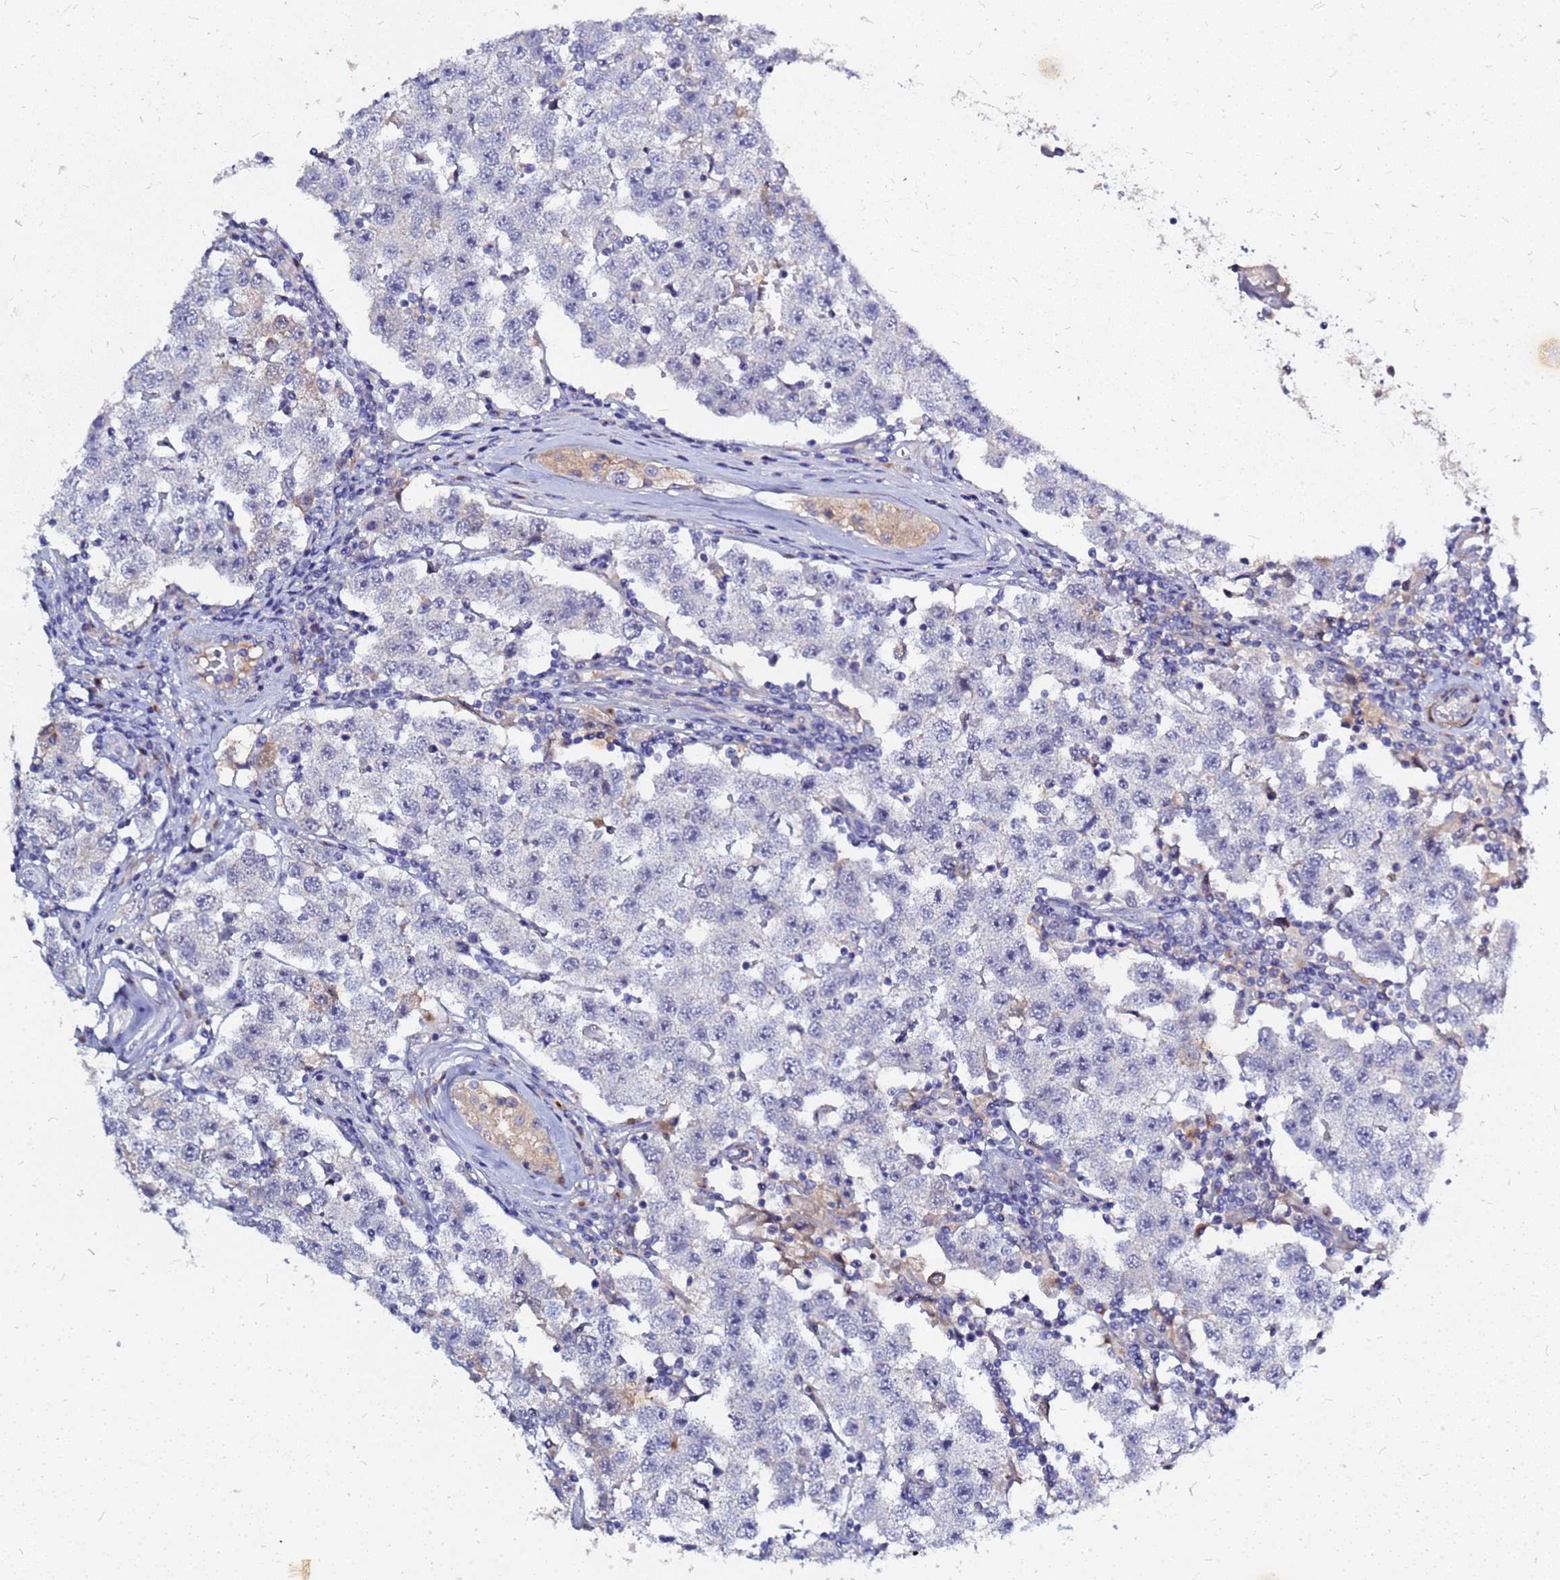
{"staining": {"intensity": "negative", "quantity": "none", "location": "none"}, "tissue": "testis cancer", "cell_type": "Tumor cells", "image_type": "cancer", "snomed": [{"axis": "morphology", "description": "Seminoma, NOS"}, {"axis": "topography", "description": "Testis"}], "caption": "This is an IHC photomicrograph of testis cancer (seminoma). There is no expression in tumor cells.", "gene": "SRGAP3", "patient": {"sex": "male", "age": 34}}